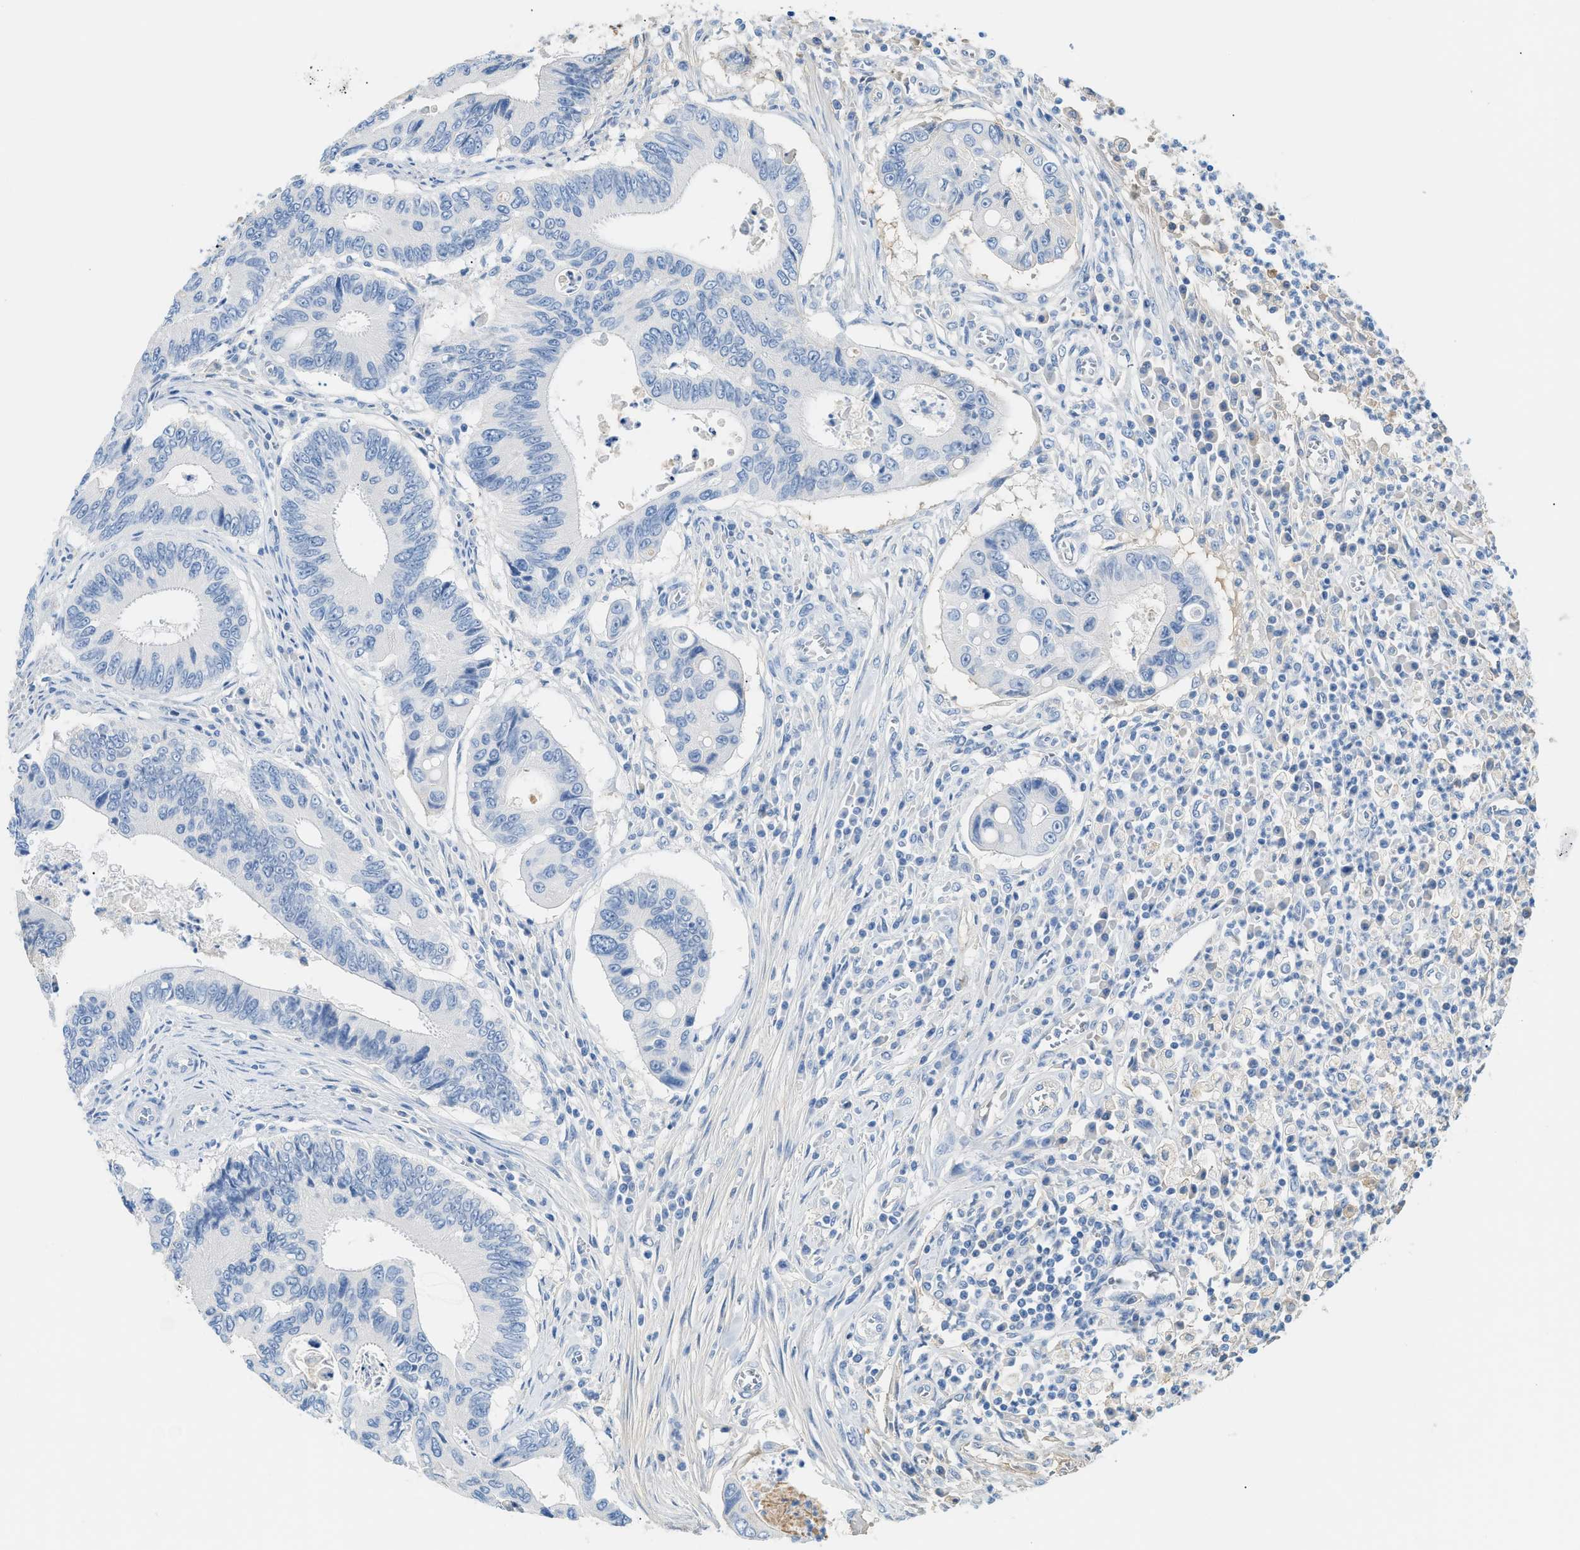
{"staining": {"intensity": "negative", "quantity": "none", "location": "none"}, "tissue": "colorectal cancer", "cell_type": "Tumor cells", "image_type": "cancer", "snomed": [{"axis": "morphology", "description": "Inflammation, NOS"}, {"axis": "morphology", "description": "Adenocarcinoma, NOS"}, {"axis": "topography", "description": "Colon"}], "caption": "DAB immunohistochemical staining of colorectal cancer (adenocarcinoma) displays no significant positivity in tumor cells.", "gene": "CFI", "patient": {"sex": "male", "age": 72}}